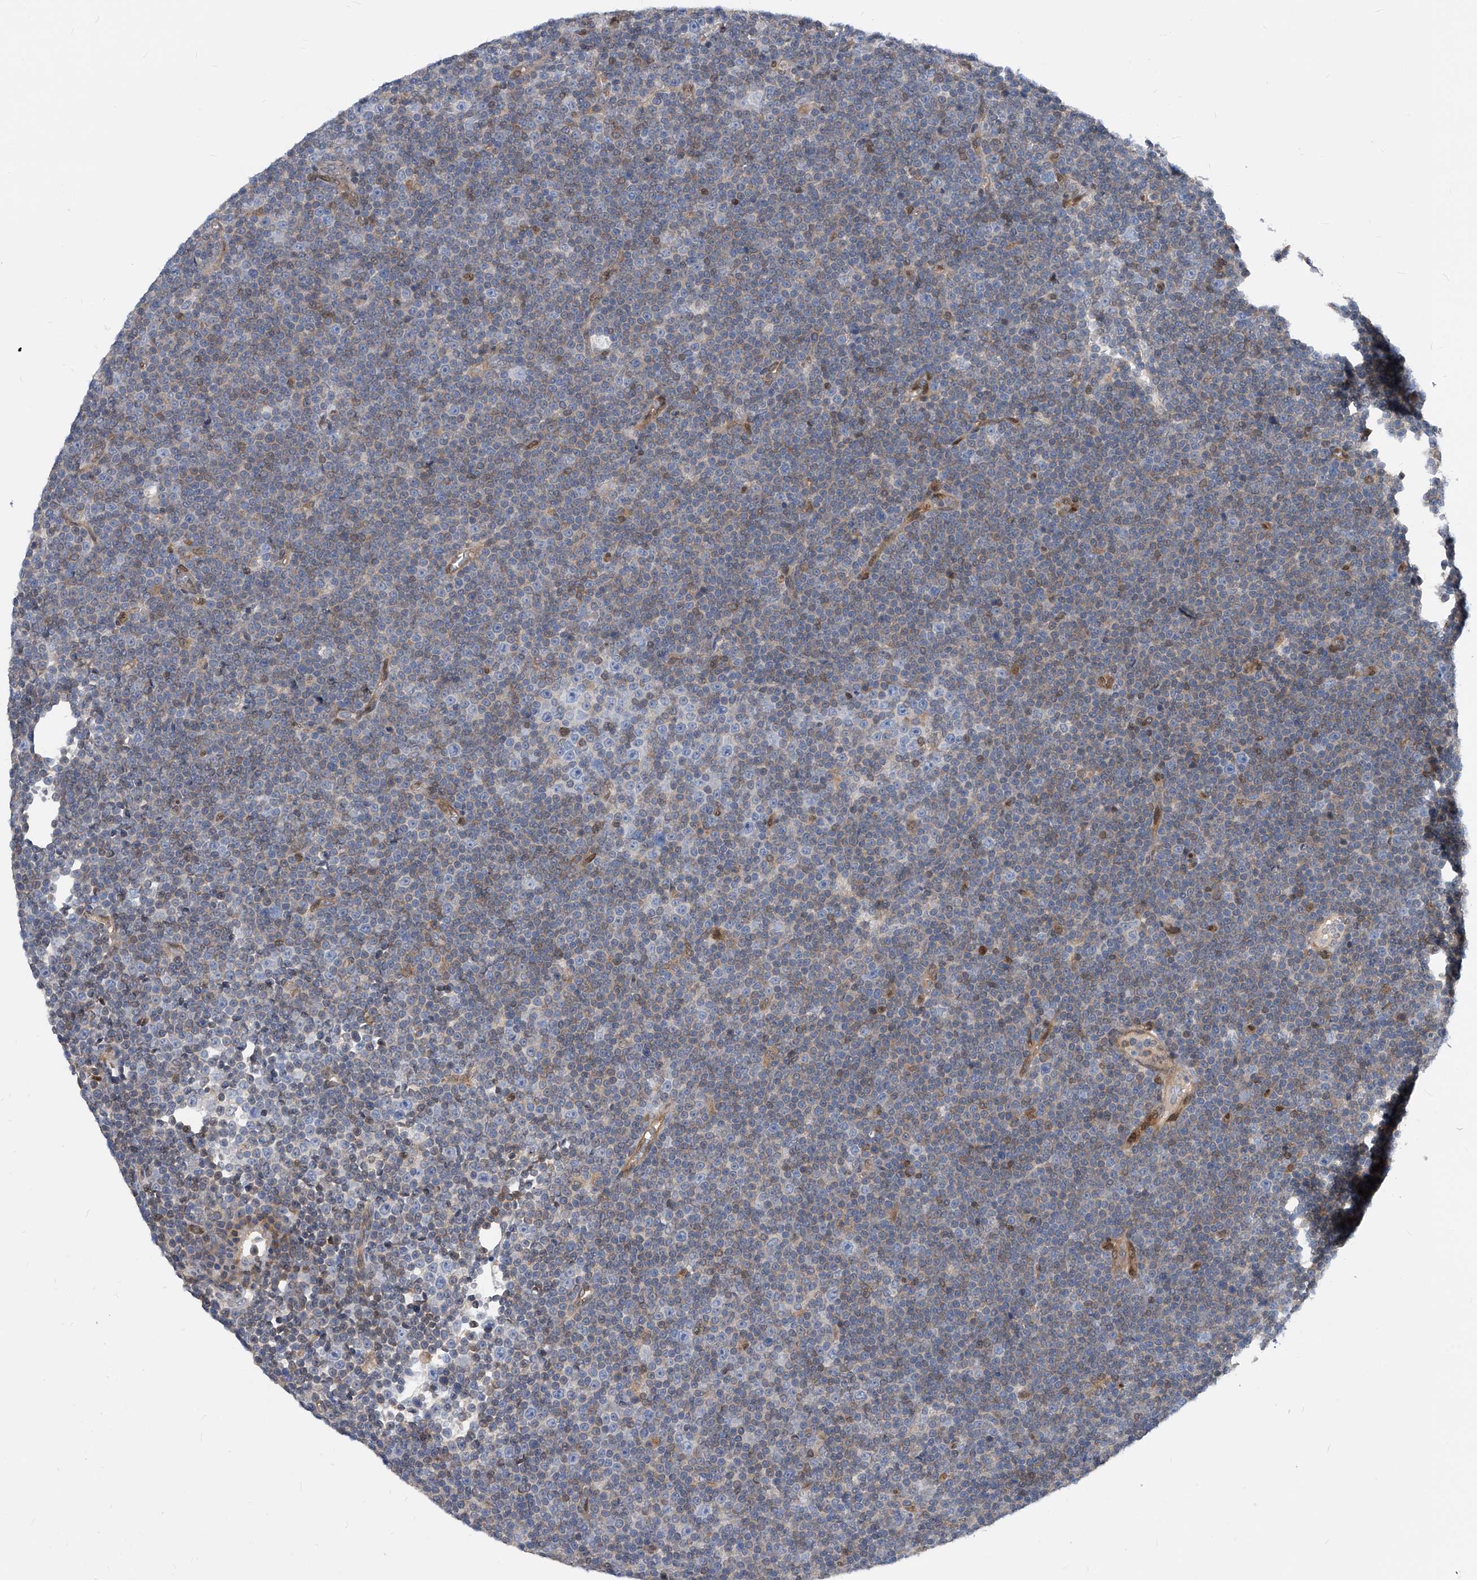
{"staining": {"intensity": "negative", "quantity": "none", "location": "none"}, "tissue": "lymphoma", "cell_type": "Tumor cells", "image_type": "cancer", "snomed": [{"axis": "morphology", "description": "Malignant lymphoma, non-Hodgkin's type, Low grade"}, {"axis": "topography", "description": "Lymph node"}], "caption": "An IHC micrograph of lymphoma is shown. There is no staining in tumor cells of lymphoma.", "gene": "MAP2K6", "patient": {"sex": "female", "age": 67}}